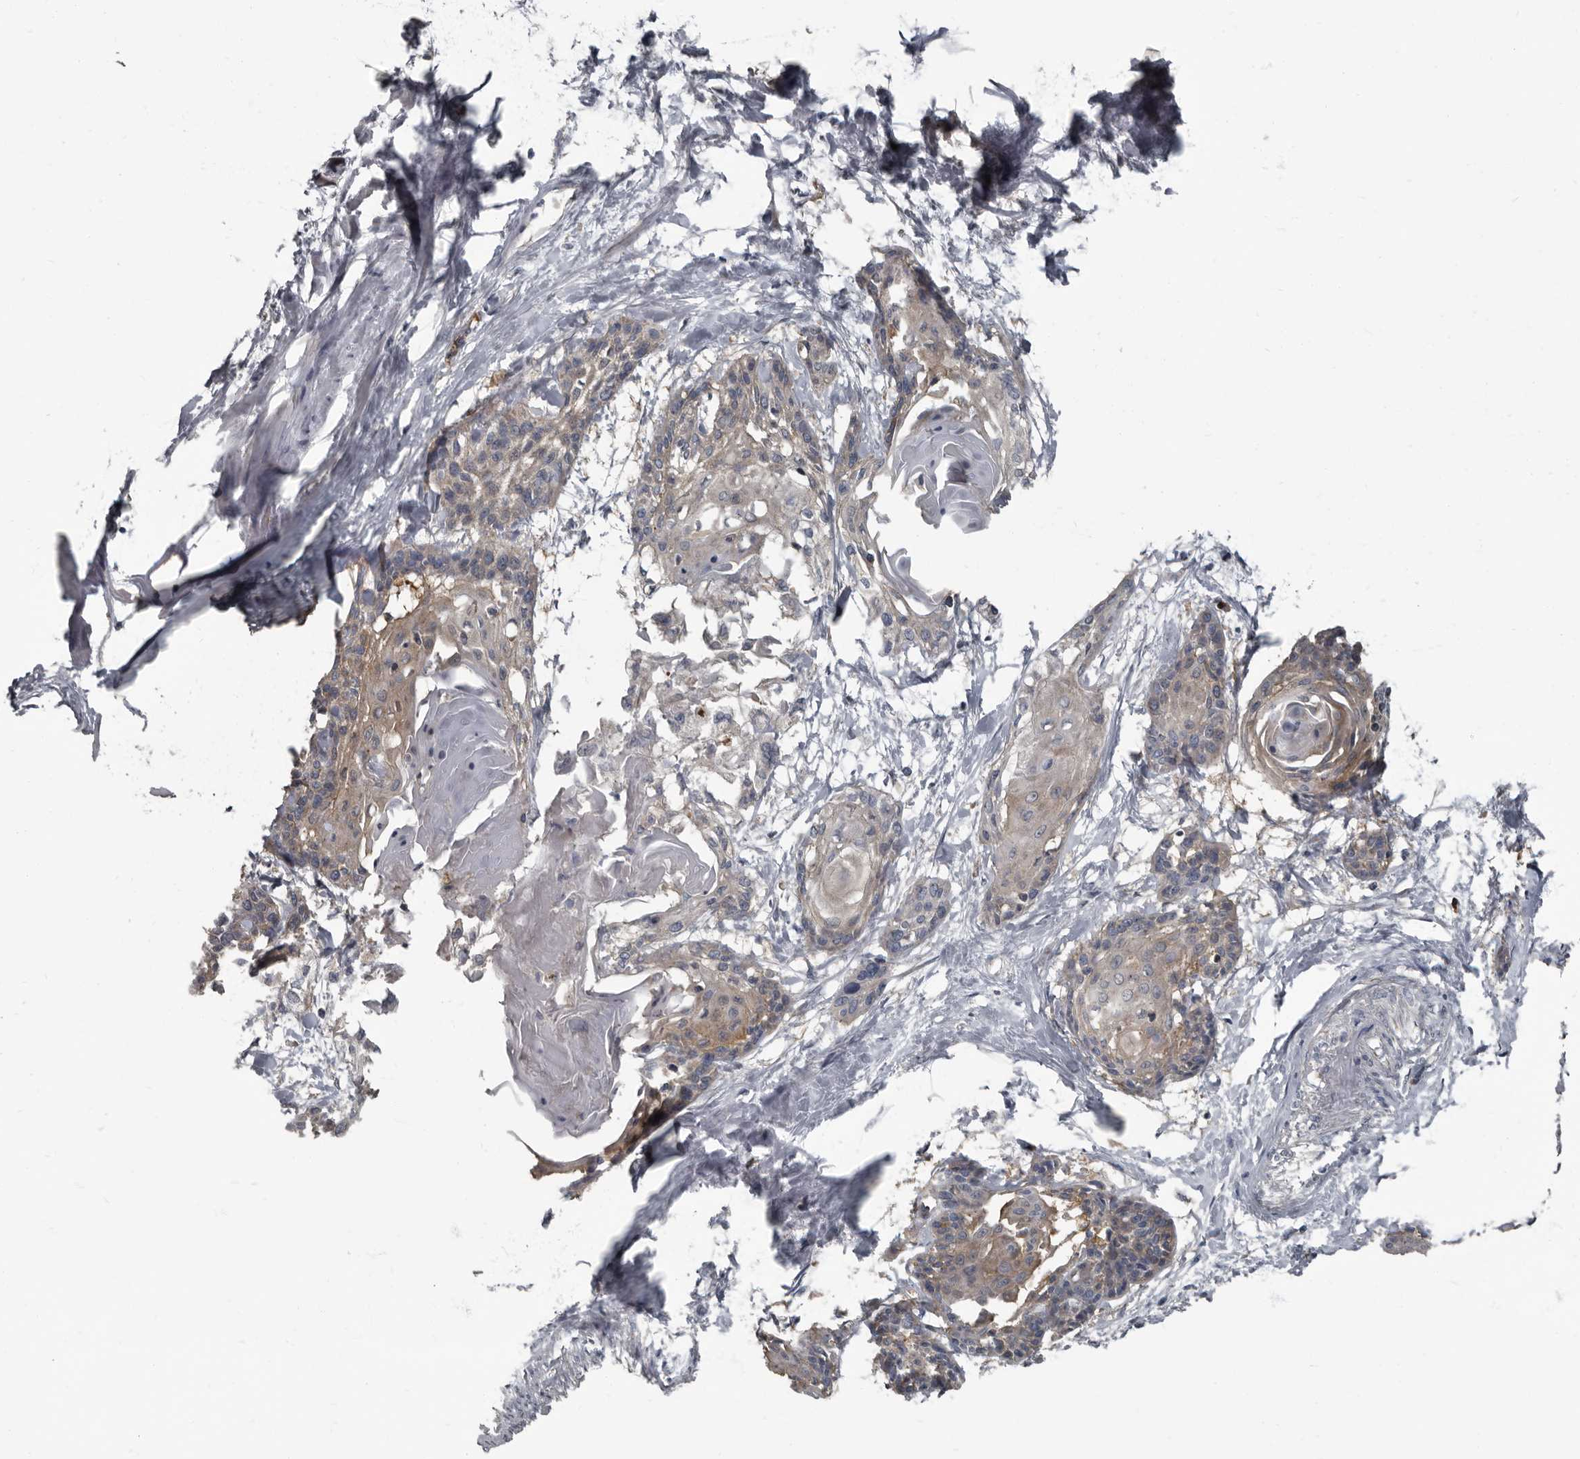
{"staining": {"intensity": "weak", "quantity": ">75%", "location": "cytoplasmic/membranous"}, "tissue": "cervical cancer", "cell_type": "Tumor cells", "image_type": "cancer", "snomed": [{"axis": "morphology", "description": "Squamous cell carcinoma, NOS"}, {"axis": "topography", "description": "Cervix"}], "caption": "Approximately >75% of tumor cells in human cervical cancer reveal weak cytoplasmic/membranous protein positivity as visualized by brown immunohistochemical staining.", "gene": "TPD52L1", "patient": {"sex": "female", "age": 57}}